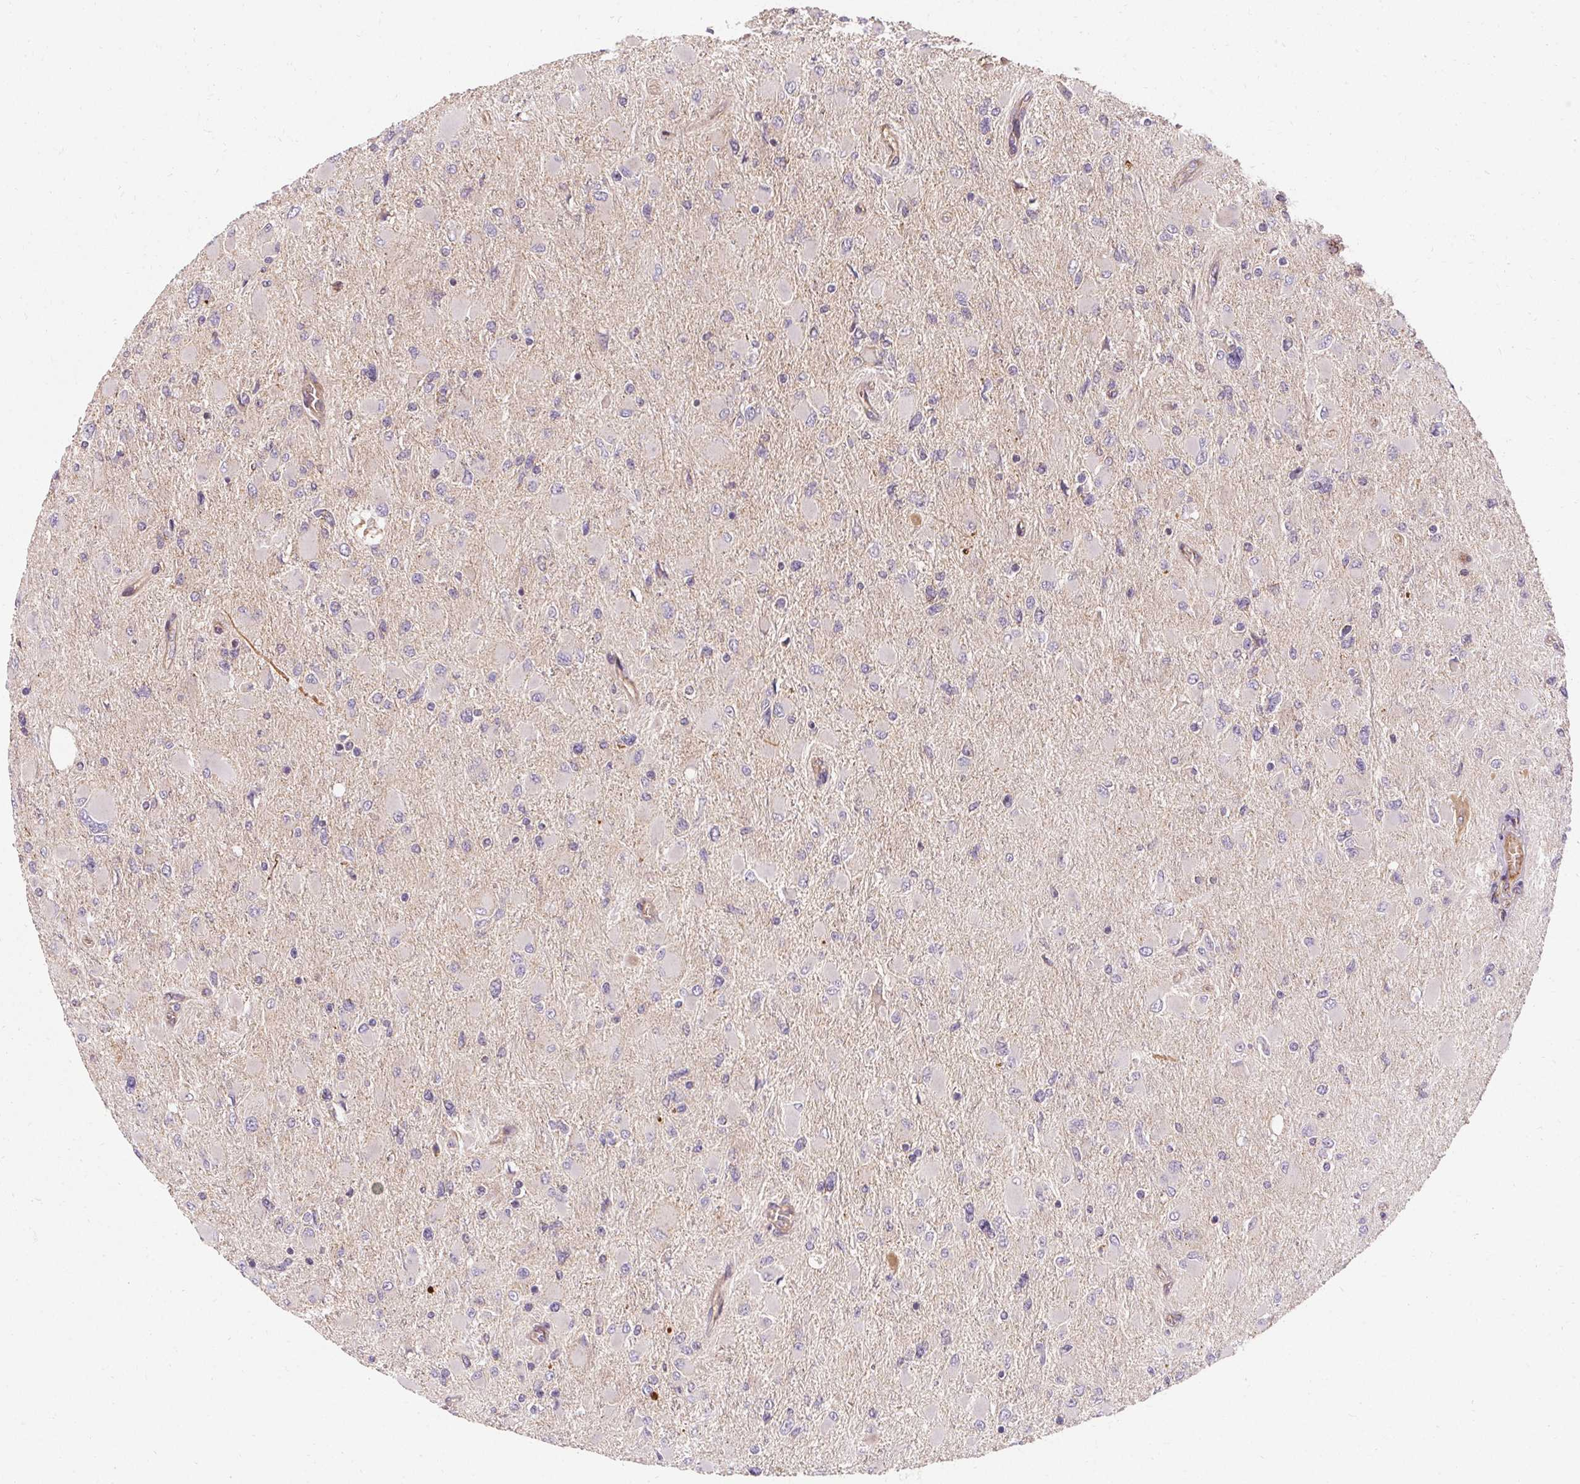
{"staining": {"intensity": "negative", "quantity": "none", "location": "none"}, "tissue": "glioma", "cell_type": "Tumor cells", "image_type": "cancer", "snomed": [{"axis": "morphology", "description": "Glioma, malignant, High grade"}, {"axis": "topography", "description": "Cerebral cortex"}], "caption": "Immunohistochemistry of glioma demonstrates no expression in tumor cells.", "gene": "APLP1", "patient": {"sex": "female", "age": 36}}